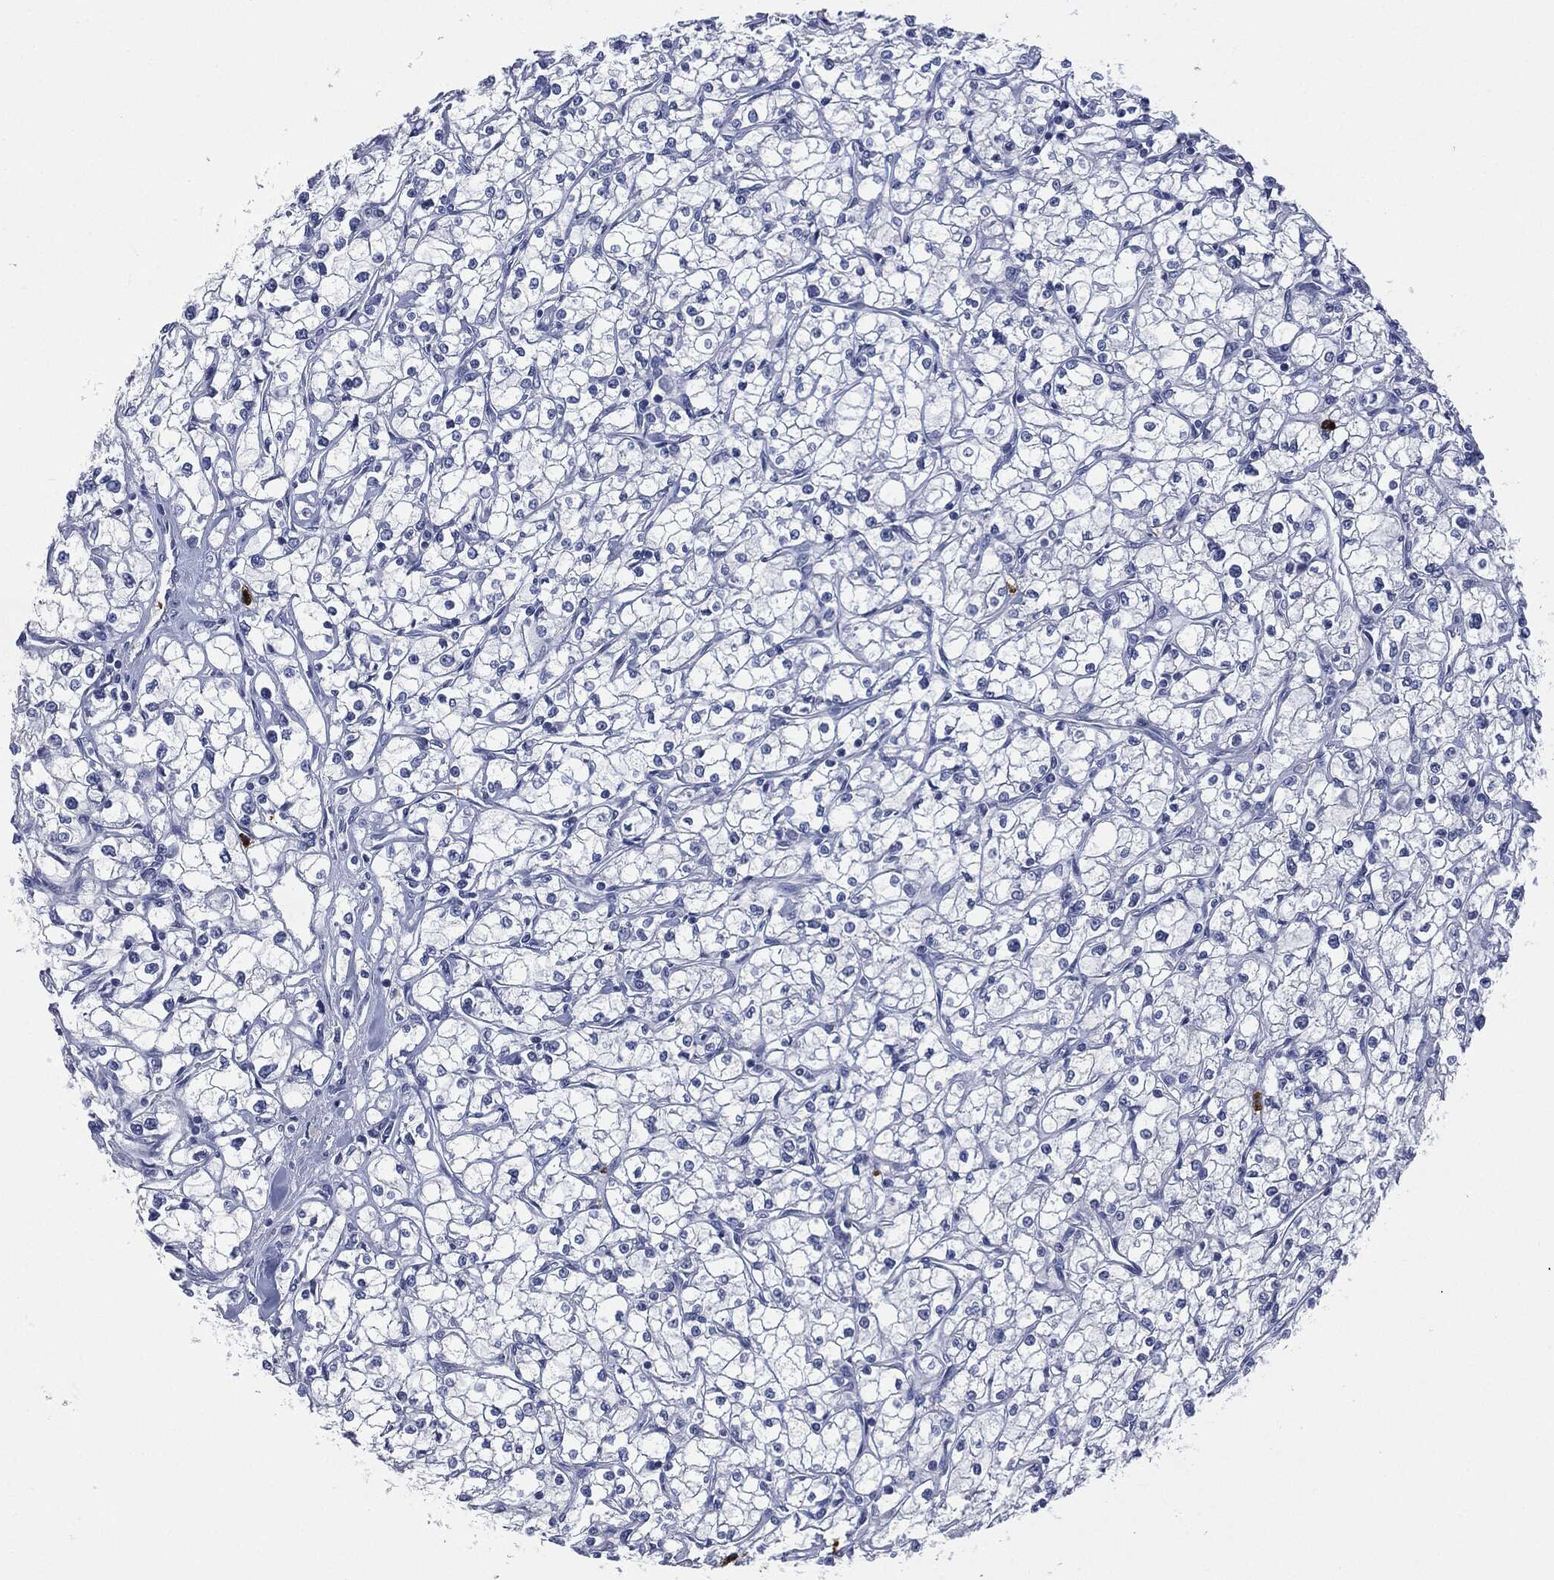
{"staining": {"intensity": "negative", "quantity": "none", "location": "none"}, "tissue": "renal cancer", "cell_type": "Tumor cells", "image_type": "cancer", "snomed": [{"axis": "morphology", "description": "Adenocarcinoma, NOS"}, {"axis": "topography", "description": "Kidney"}], "caption": "A high-resolution photomicrograph shows immunohistochemistry staining of adenocarcinoma (renal), which shows no significant expression in tumor cells.", "gene": "CEACAM8", "patient": {"sex": "male", "age": 67}}